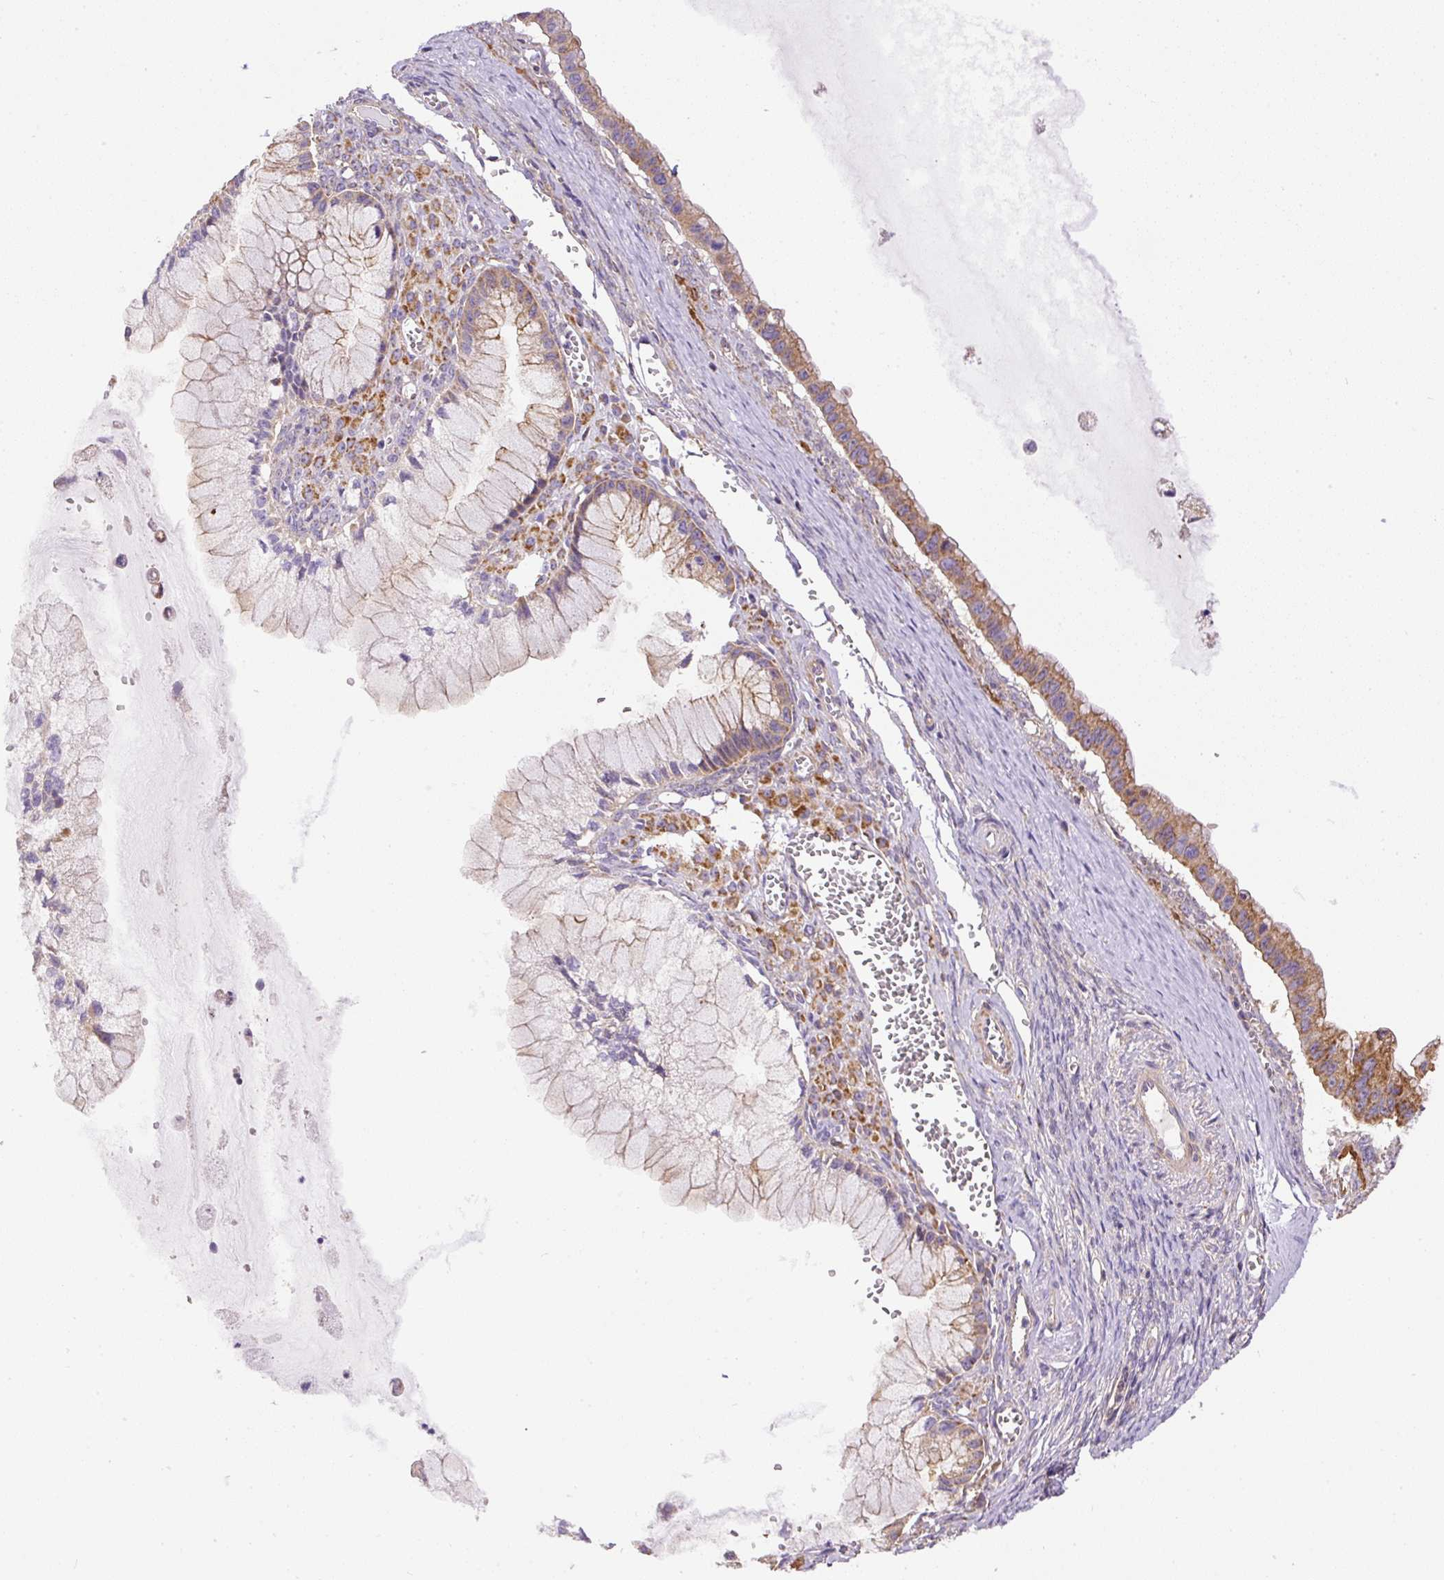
{"staining": {"intensity": "moderate", "quantity": ">75%", "location": "cytoplasmic/membranous"}, "tissue": "ovarian cancer", "cell_type": "Tumor cells", "image_type": "cancer", "snomed": [{"axis": "morphology", "description": "Cystadenocarcinoma, mucinous, NOS"}, {"axis": "topography", "description": "Ovary"}], "caption": "DAB (3,3'-diaminobenzidine) immunohistochemical staining of ovarian mucinous cystadenocarcinoma reveals moderate cytoplasmic/membranous protein expression in about >75% of tumor cells.", "gene": "NDUFAF2", "patient": {"sex": "female", "age": 59}}